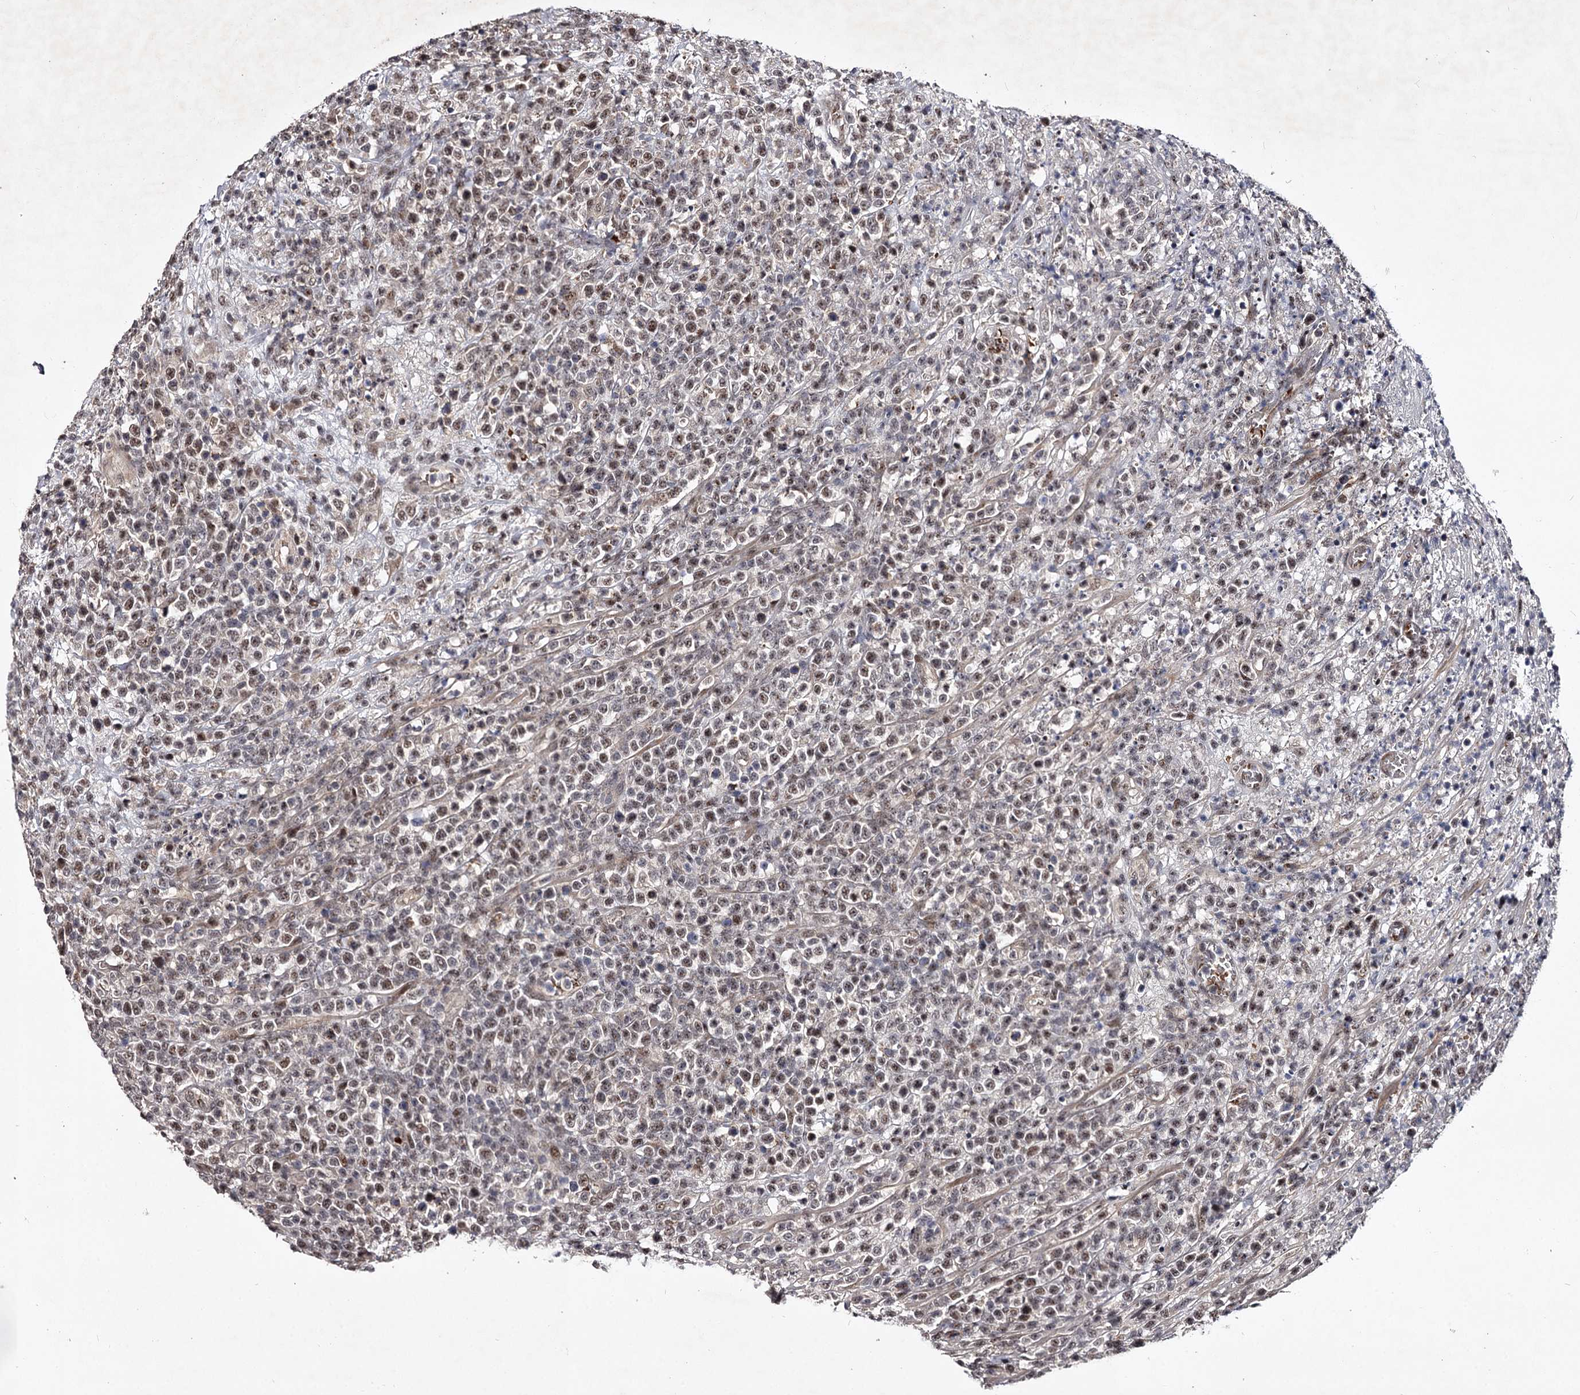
{"staining": {"intensity": "weak", "quantity": "25%-75%", "location": "nuclear"}, "tissue": "lymphoma", "cell_type": "Tumor cells", "image_type": "cancer", "snomed": [{"axis": "morphology", "description": "Malignant lymphoma, non-Hodgkin's type, High grade"}, {"axis": "topography", "description": "Colon"}], "caption": "Tumor cells exhibit low levels of weak nuclear expression in about 25%-75% of cells in human malignant lymphoma, non-Hodgkin's type (high-grade).", "gene": "RNF44", "patient": {"sex": "female", "age": 53}}